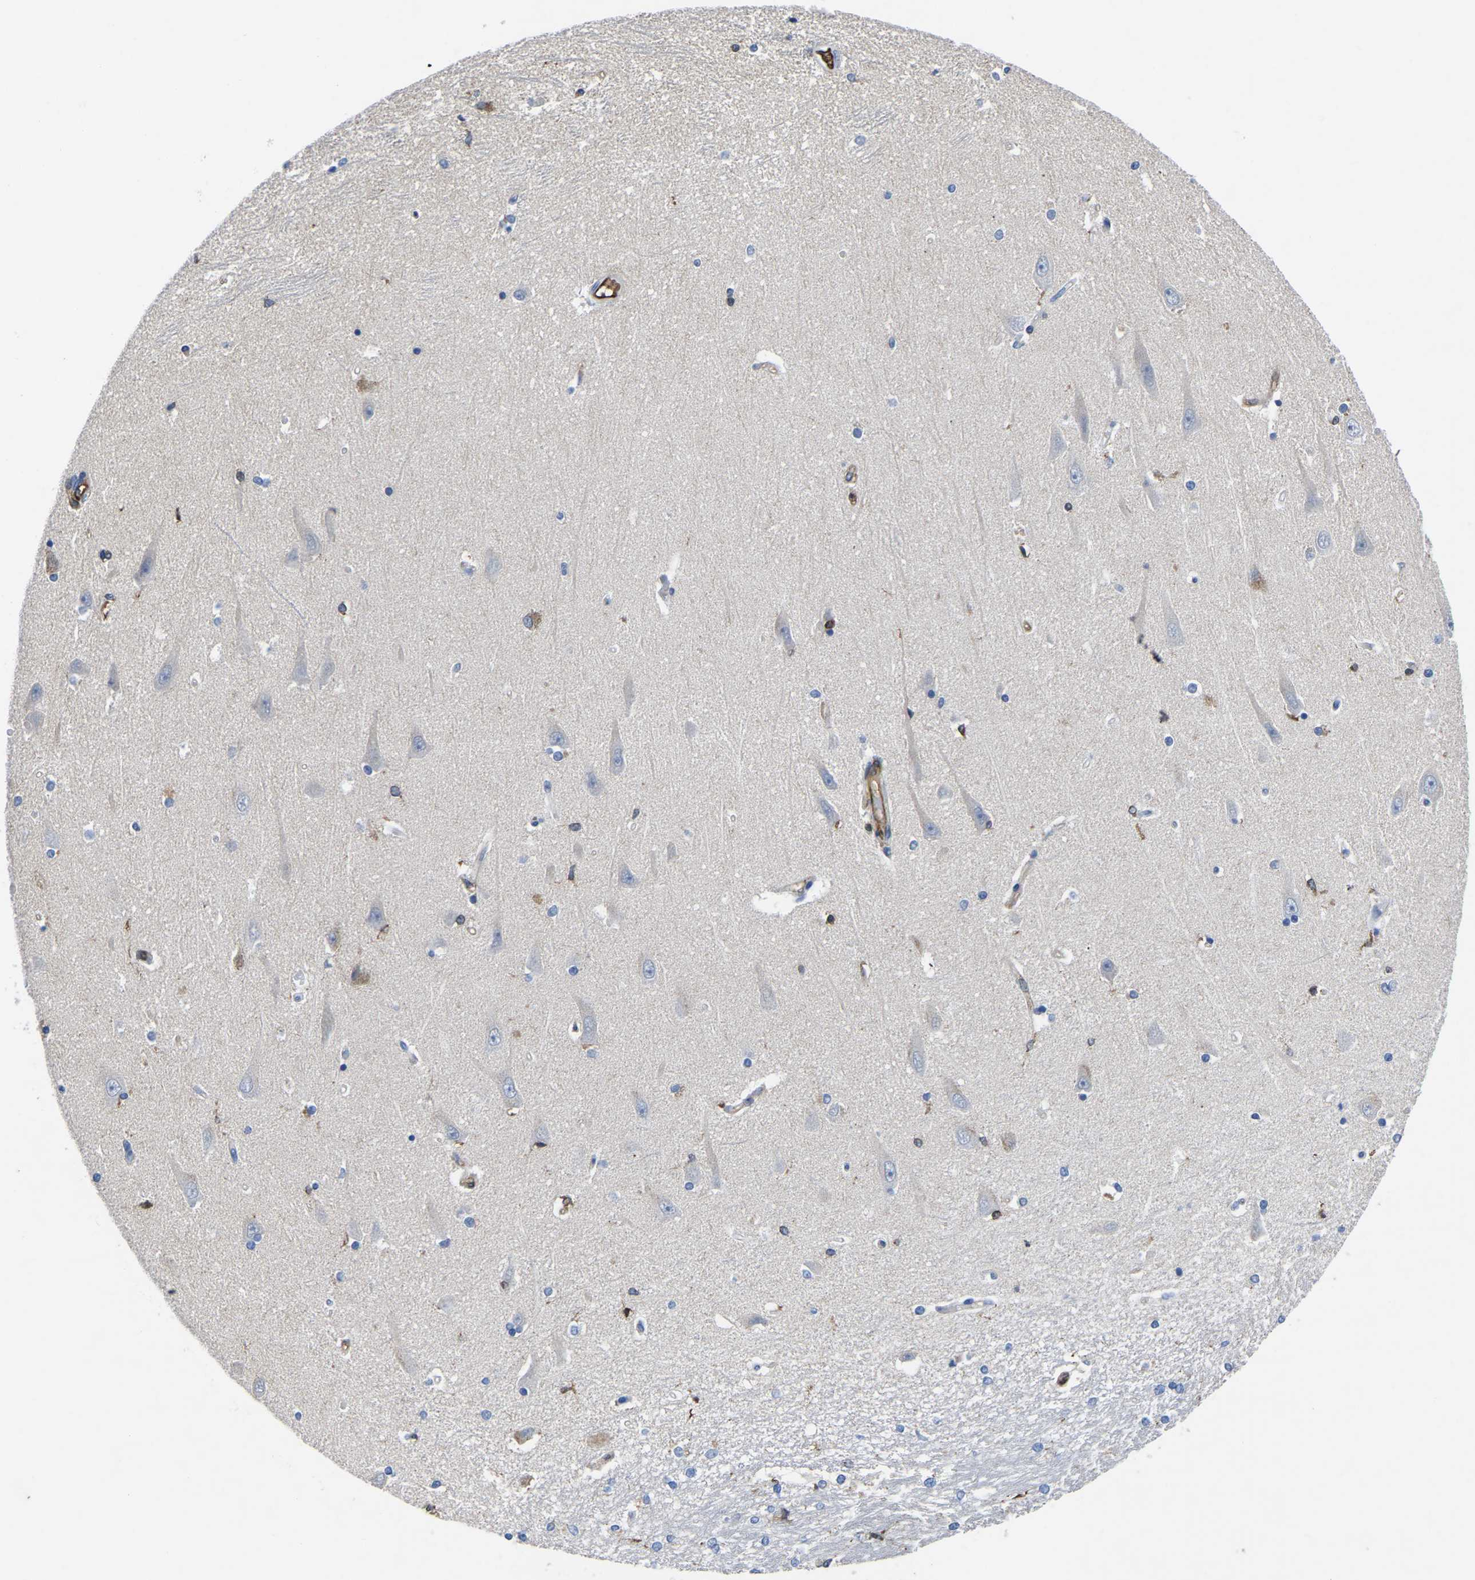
{"staining": {"intensity": "moderate", "quantity": "<25%", "location": "cytoplasmic/membranous"}, "tissue": "hippocampus", "cell_type": "Glial cells", "image_type": "normal", "snomed": [{"axis": "morphology", "description": "Normal tissue, NOS"}, {"axis": "topography", "description": "Hippocampus"}], "caption": "Immunohistochemistry staining of unremarkable hippocampus, which demonstrates low levels of moderate cytoplasmic/membranous staining in approximately <25% of glial cells indicating moderate cytoplasmic/membranous protein positivity. The staining was performed using DAB (brown) for protein detection and nuclei were counterstained in hematoxylin (blue).", "gene": "ATG2B", "patient": {"sex": "male", "age": 45}}